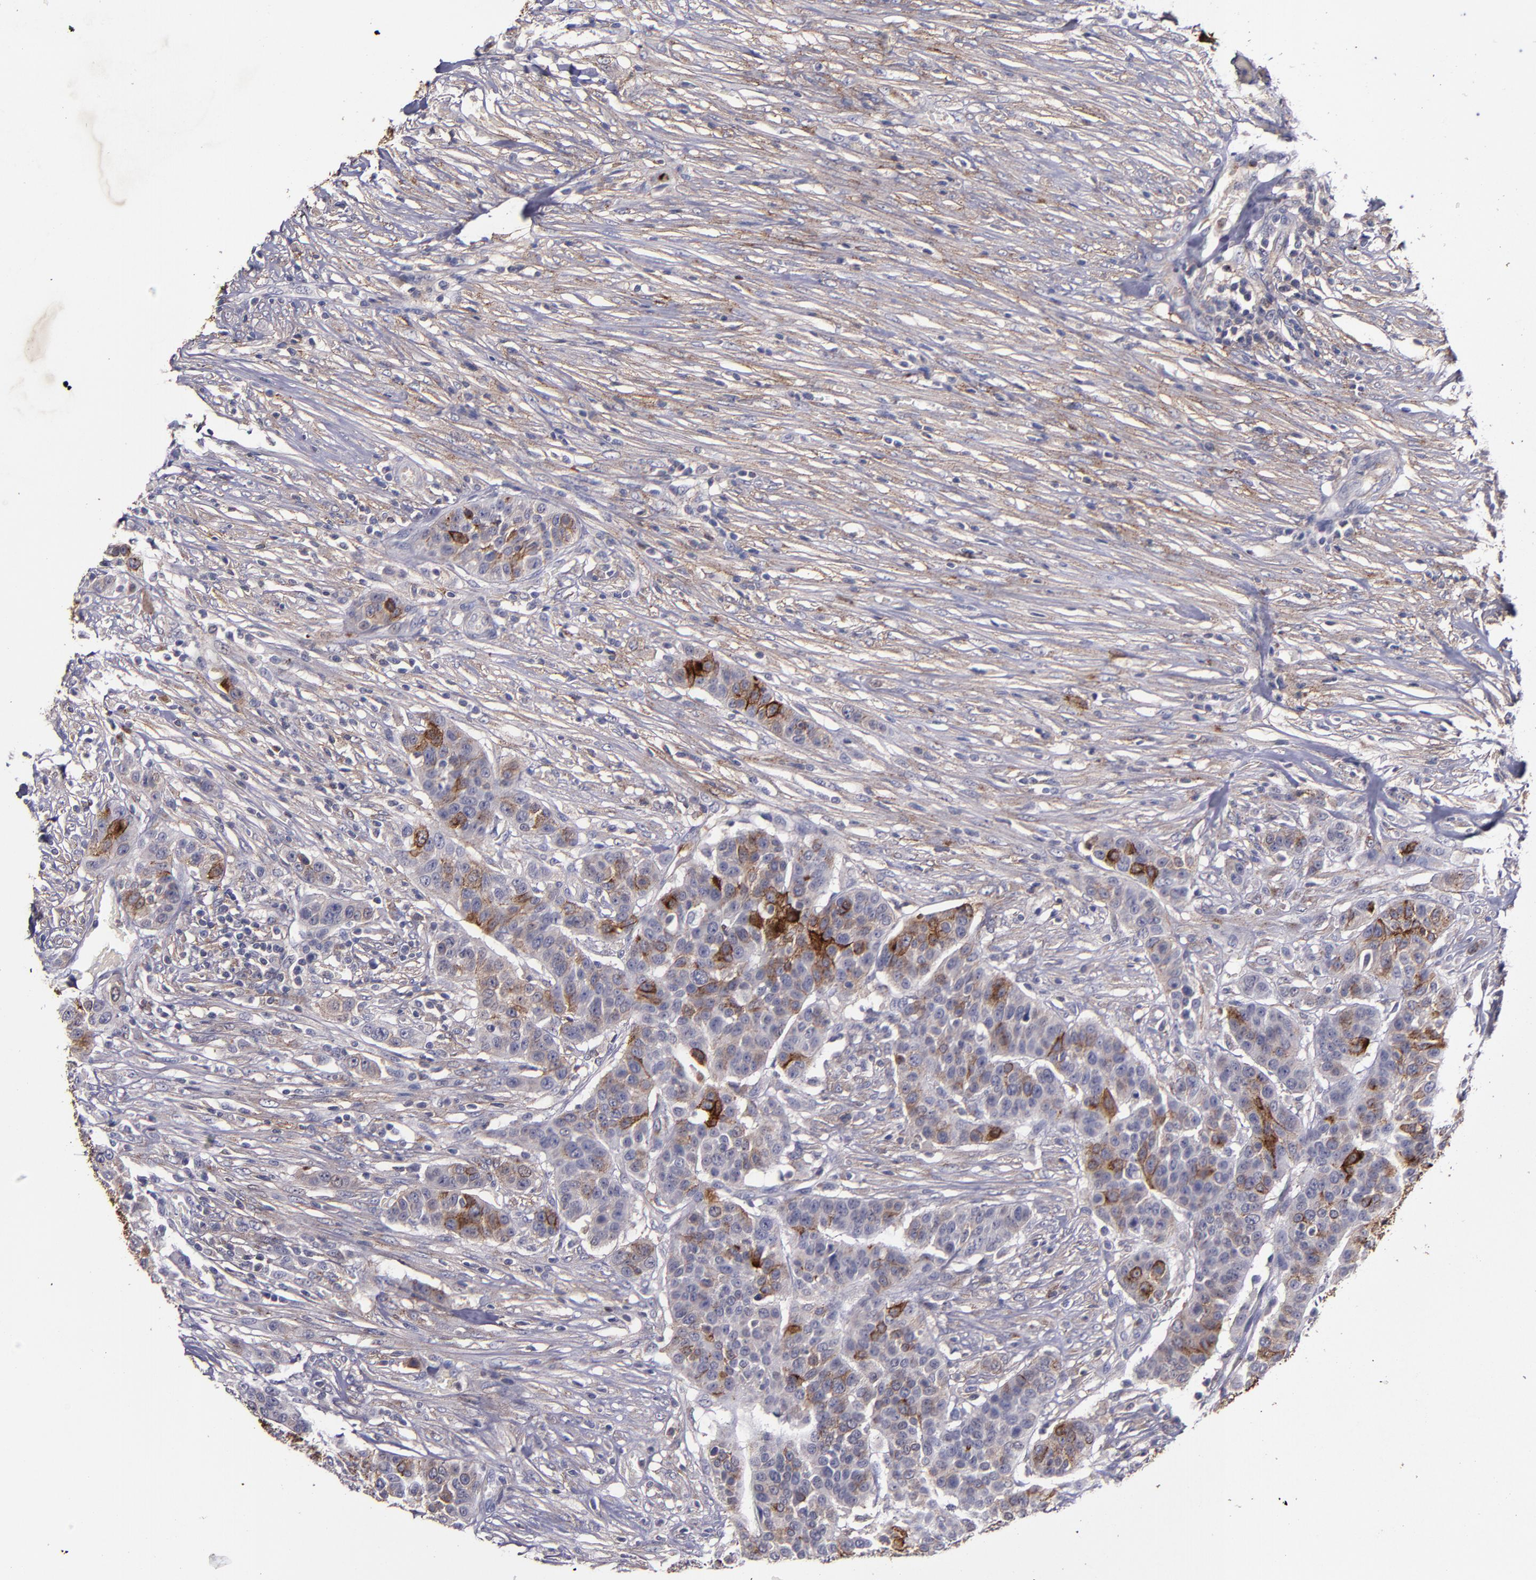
{"staining": {"intensity": "strong", "quantity": "25%-75%", "location": "cytoplasmic/membranous"}, "tissue": "urothelial cancer", "cell_type": "Tumor cells", "image_type": "cancer", "snomed": [{"axis": "morphology", "description": "Urothelial carcinoma, High grade"}, {"axis": "topography", "description": "Urinary bladder"}], "caption": "About 25%-75% of tumor cells in human high-grade urothelial carcinoma reveal strong cytoplasmic/membranous protein staining as visualized by brown immunohistochemical staining.", "gene": "MFGE8", "patient": {"sex": "male", "age": 74}}